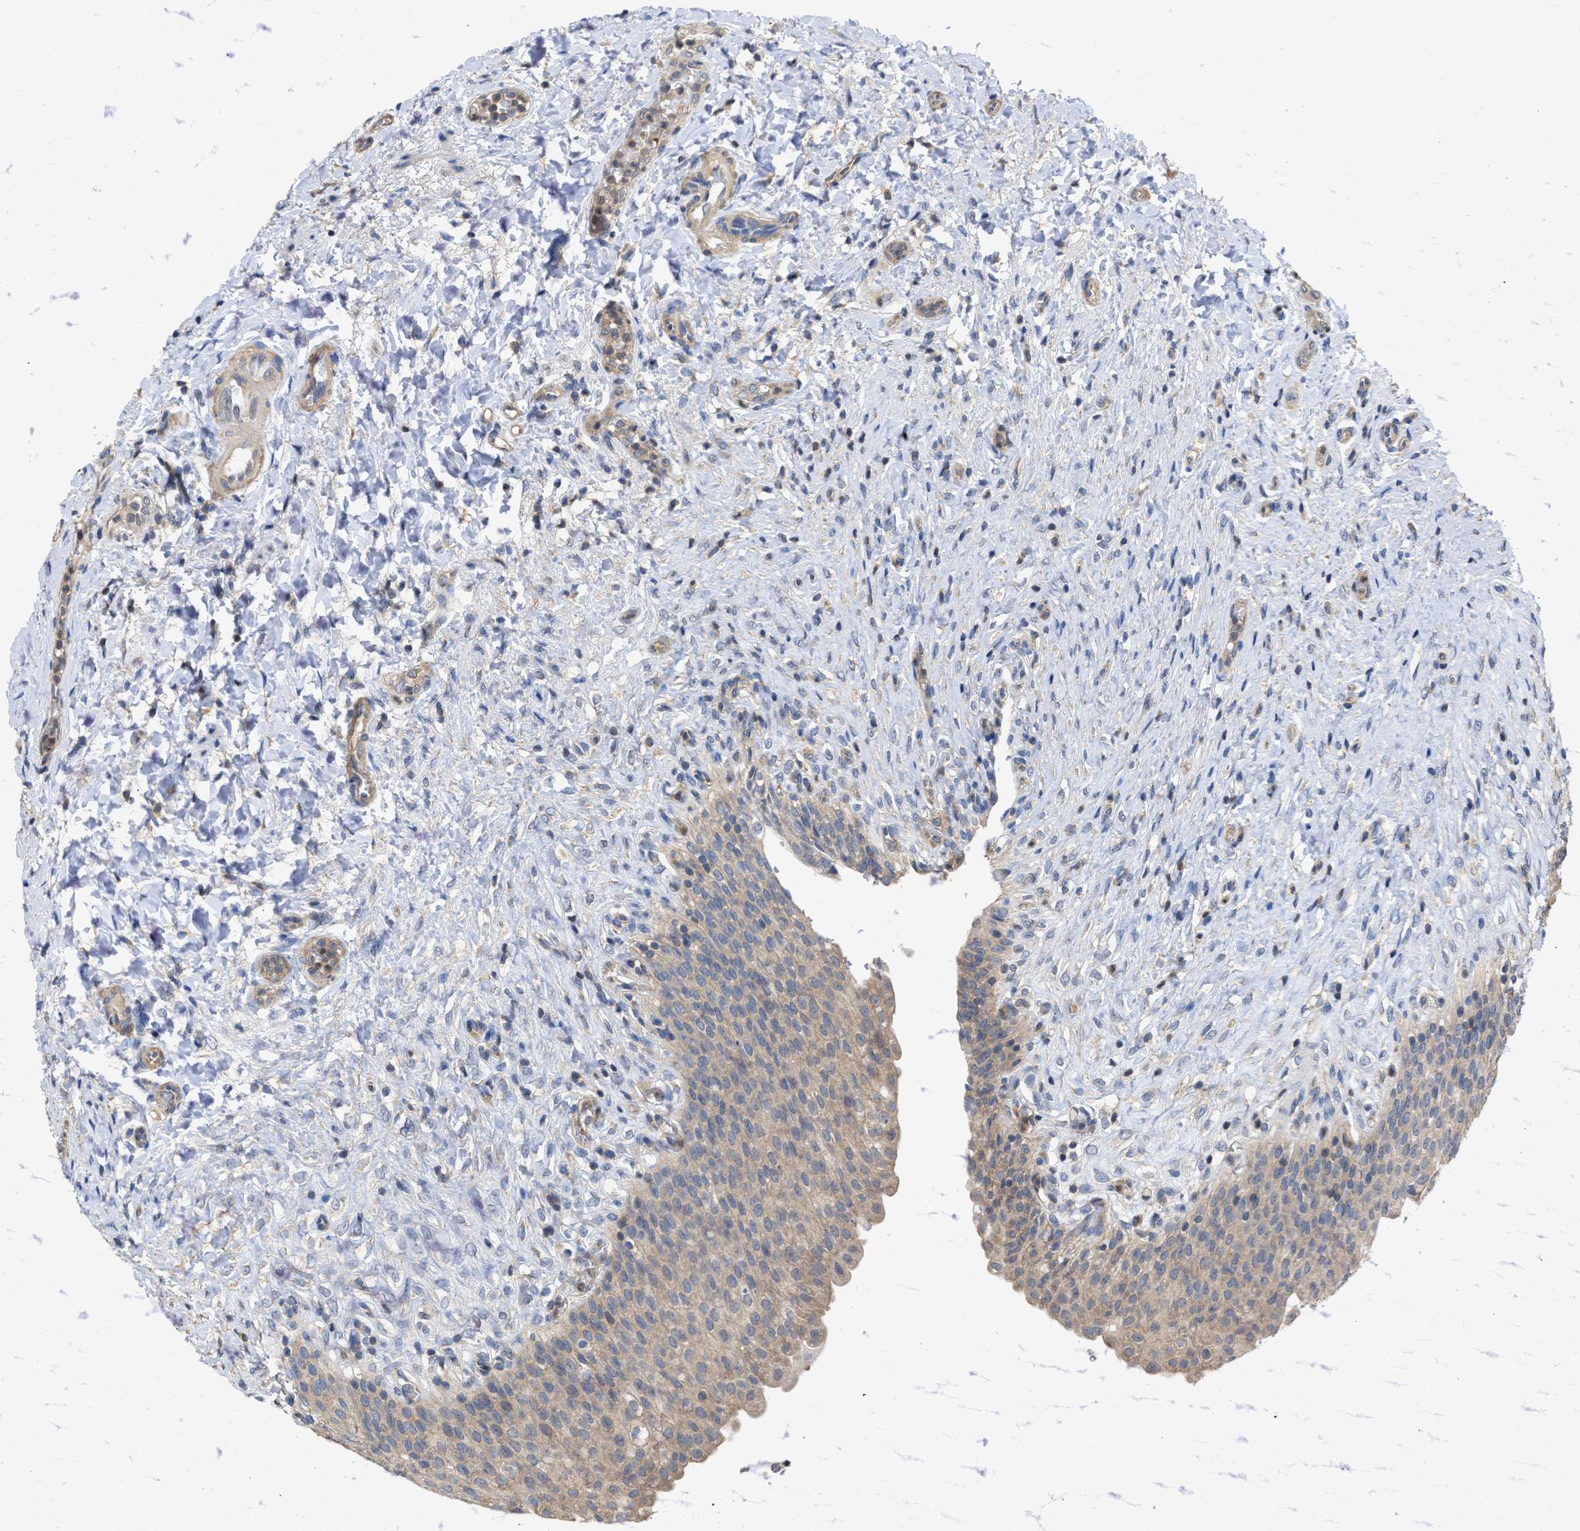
{"staining": {"intensity": "moderate", "quantity": ">75%", "location": "cytoplasmic/membranous"}, "tissue": "urinary bladder", "cell_type": "Urothelial cells", "image_type": "normal", "snomed": [{"axis": "morphology", "description": "Urothelial carcinoma, High grade"}, {"axis": "topography", "description": "Urinary bladder"}], "caption": "The photomicrograph displays staining of benign urinary bladder, revealing moderate cytoplasmic/membranous protein positivity (brown color) within urothelial cells.", "gene": "MAP2K3", "patient": {"sex": "male", "age": 46}}